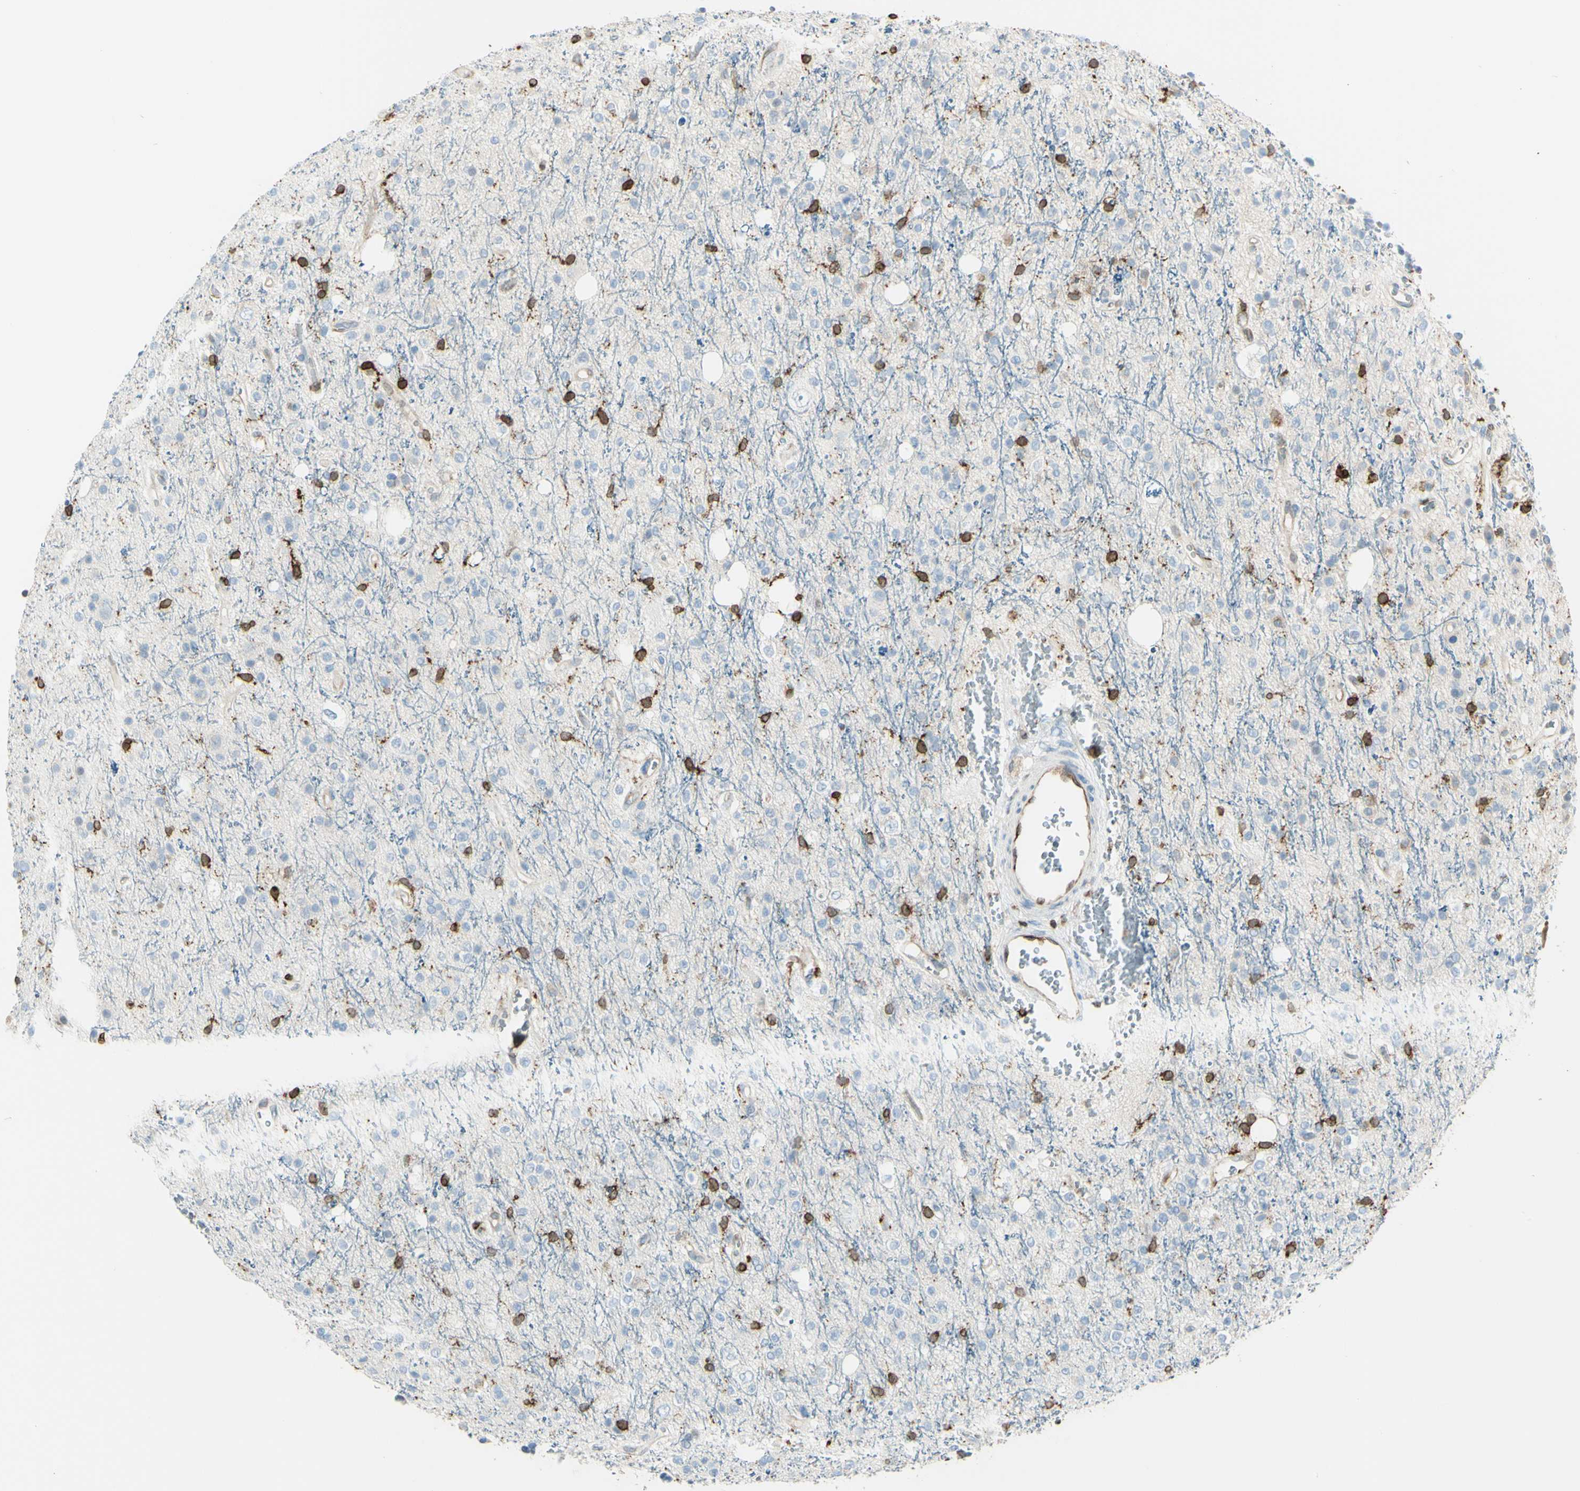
{"staining": {"intensity": "negative", "quantity": "none", "location": "none"}, "tissue": "glioma", "cell_type": "Tumor cells", "image_type": "cancer", "snomed": [{"axis": "morphology", "description": "Glioma, malignant, High grade"}, {"axis": "topography", "description": "Brain"}], "caption": "DAB (3,3'-diaminobenzidine) immunohistochemical staining of human glioma reveals no significant positivity in tumor cells. (DAB IHC with hematoxylin counter stain).", "gene": "CD74", "patient": {"sex": "male", "age": 47}}